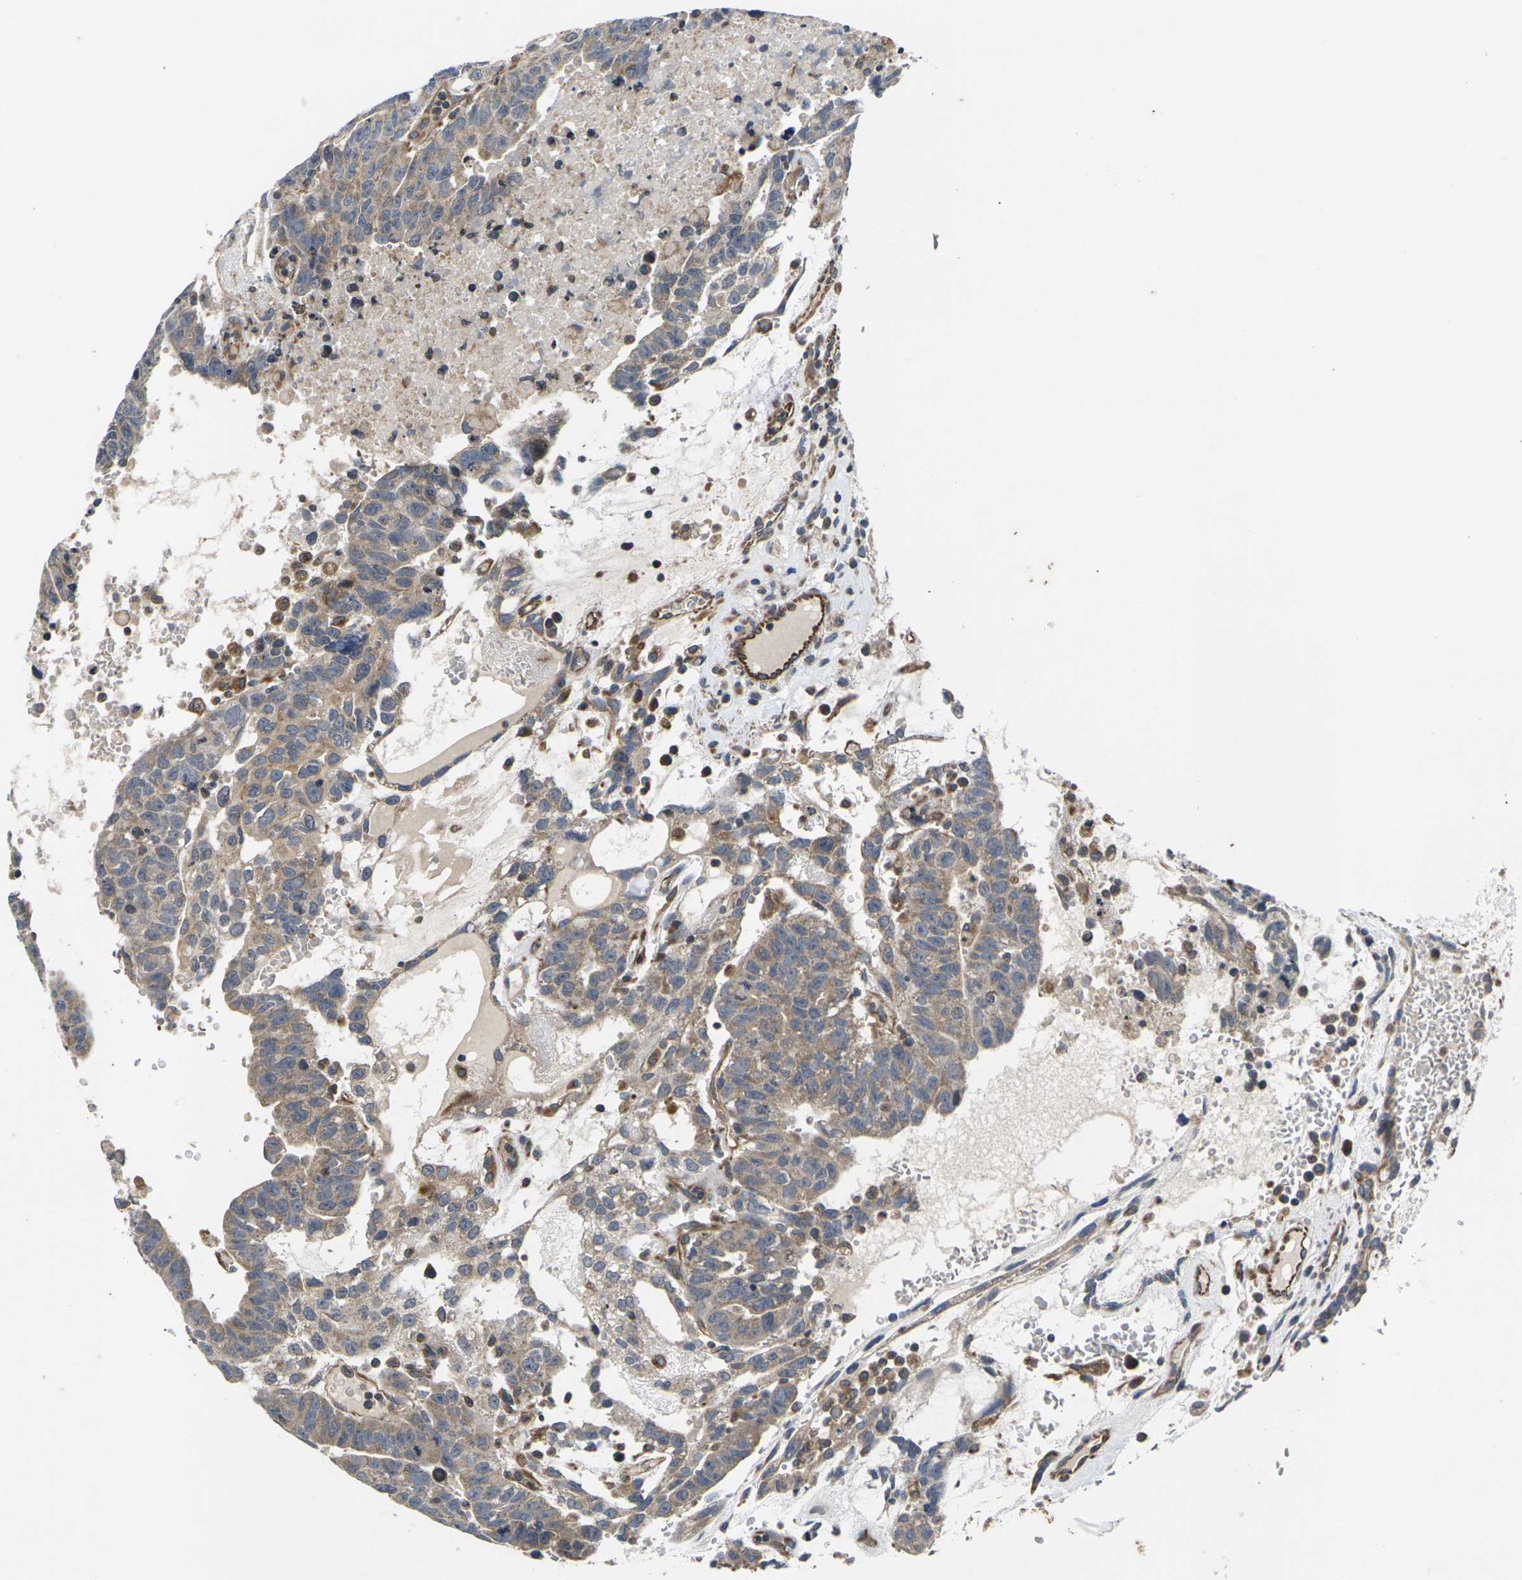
{"staining": {"intensity": "moderate", "quantity": ">75%", "location": "cytoplasmic/membranous"}, "tissue": "testis cancer", "cell_type": "Tumor cells", "image_type": "cancer", "snomed": [{"axis": "morphology", "description": "Seminoma, NOS"}, {"axis": "morphology", "description": "Carcinoma, Embryonal, NOS"}, {"axis": "topography", "description": "Testis"}], "caption": "Immunohistochemistry histopathology image of human seminoma (testis) stained for a protein (brown), which demonstrates medium levels of moderate cytoplasmic/membranous staining in about >75% of tumor cells.", "gene": "DKK2", "patient": {"sex": "male", "age": 52}}